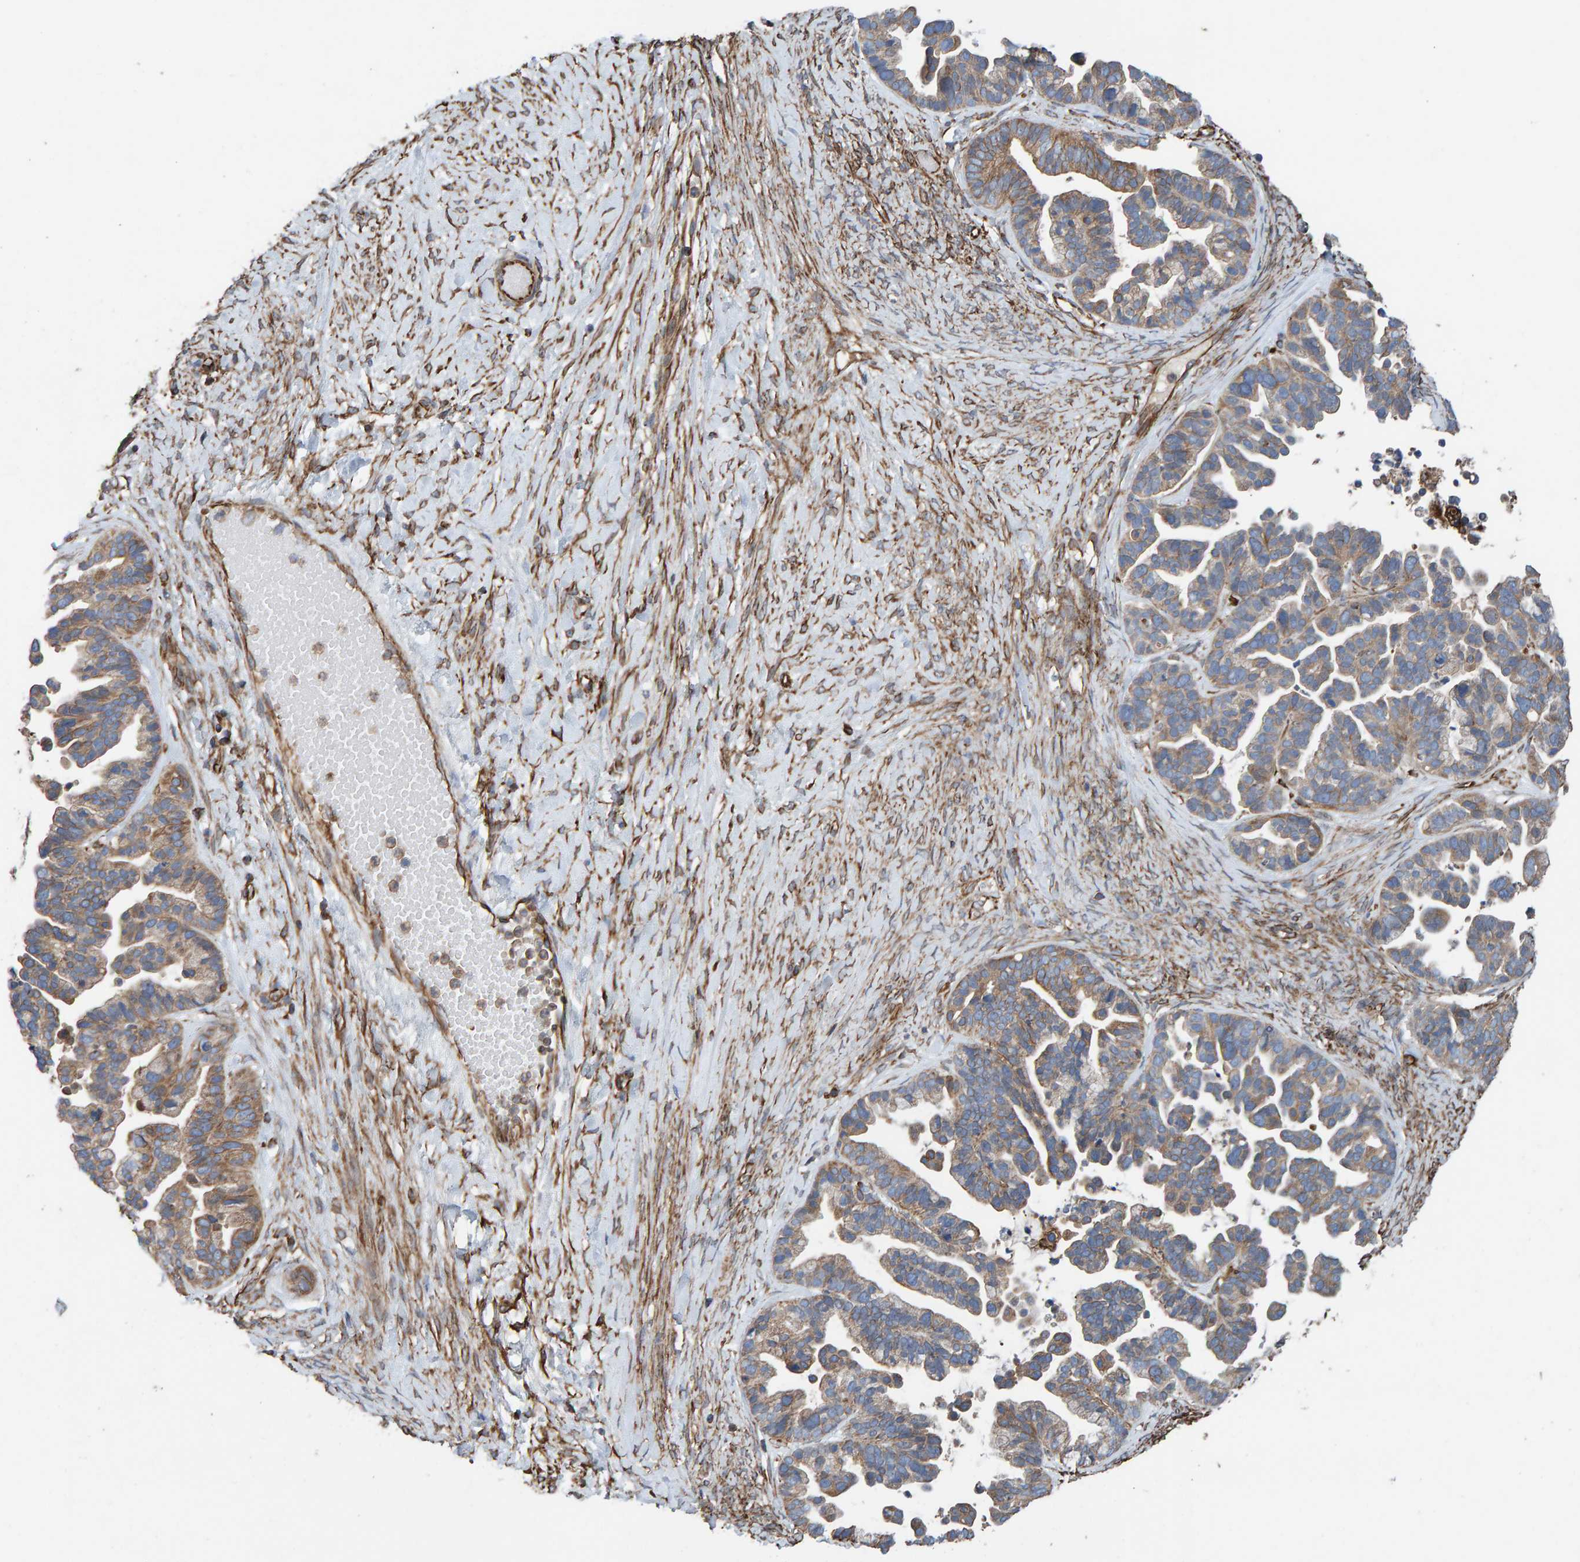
{"staining": {"intensity": "weak", "quantity": ">75%", "location": "cytoplasmic/membranous"}, "tissue": "ovarian cancer", "cell_type": "Tumor cells", "image_type": "cancer", "snomed": [{"axis": "morphology", "description": "Cystadenocarcinoma, serous, NOS"}, {"axis": "topography", "description": "Ovary"}], "caption": "Weak cytoplasmic/membranous protein expression is present in approximately >75% of tumor cells in ovarian cancer (serous cystadenocarcinoma).", "gene": "ZNF347", "patient": {"sex": "female", "age": 56}}